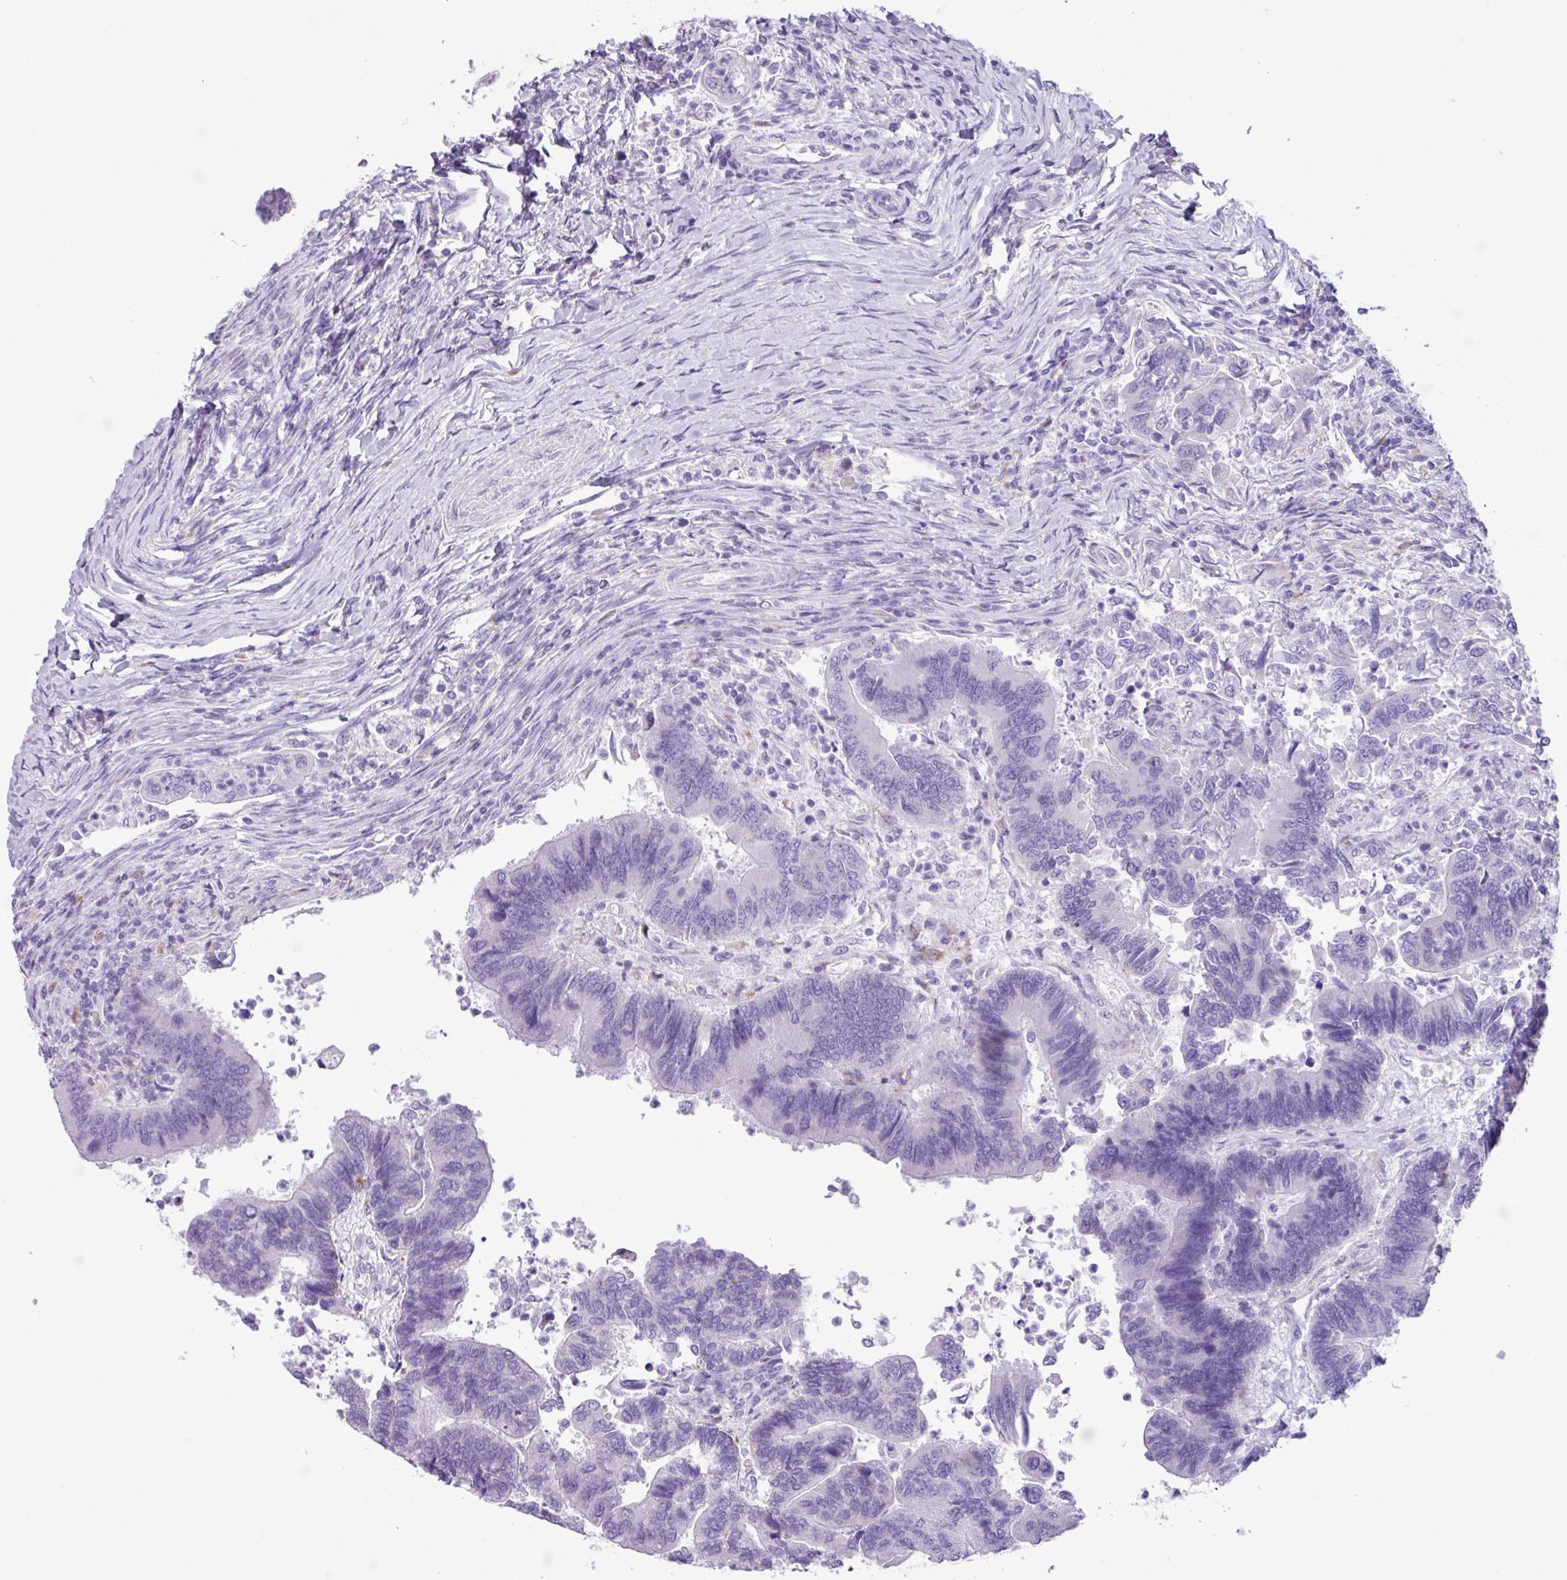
{"staining": {"intensity": "negative", "quantity": "none", "location": "none"}, "tissue": "colorectal cancer", "cell_type": "Tumor cells", "image_type": "cancer", "snomed": [{"axis": "morphology", "description": "Adenocarcinoma, NOS"}, {"axis": "topography", "description": "Colon"}], "caption": "Tumor cells show no significant protein positivity in colorectal cancer (adenocarcinoma). The staining is performed using DAB (3,3'-diaminobenzidine) brown chromogen with nuclei counter-stained in using hematoxylin.", "gene": "AGO3", "patient": {"sex": "female", "age": 67}}